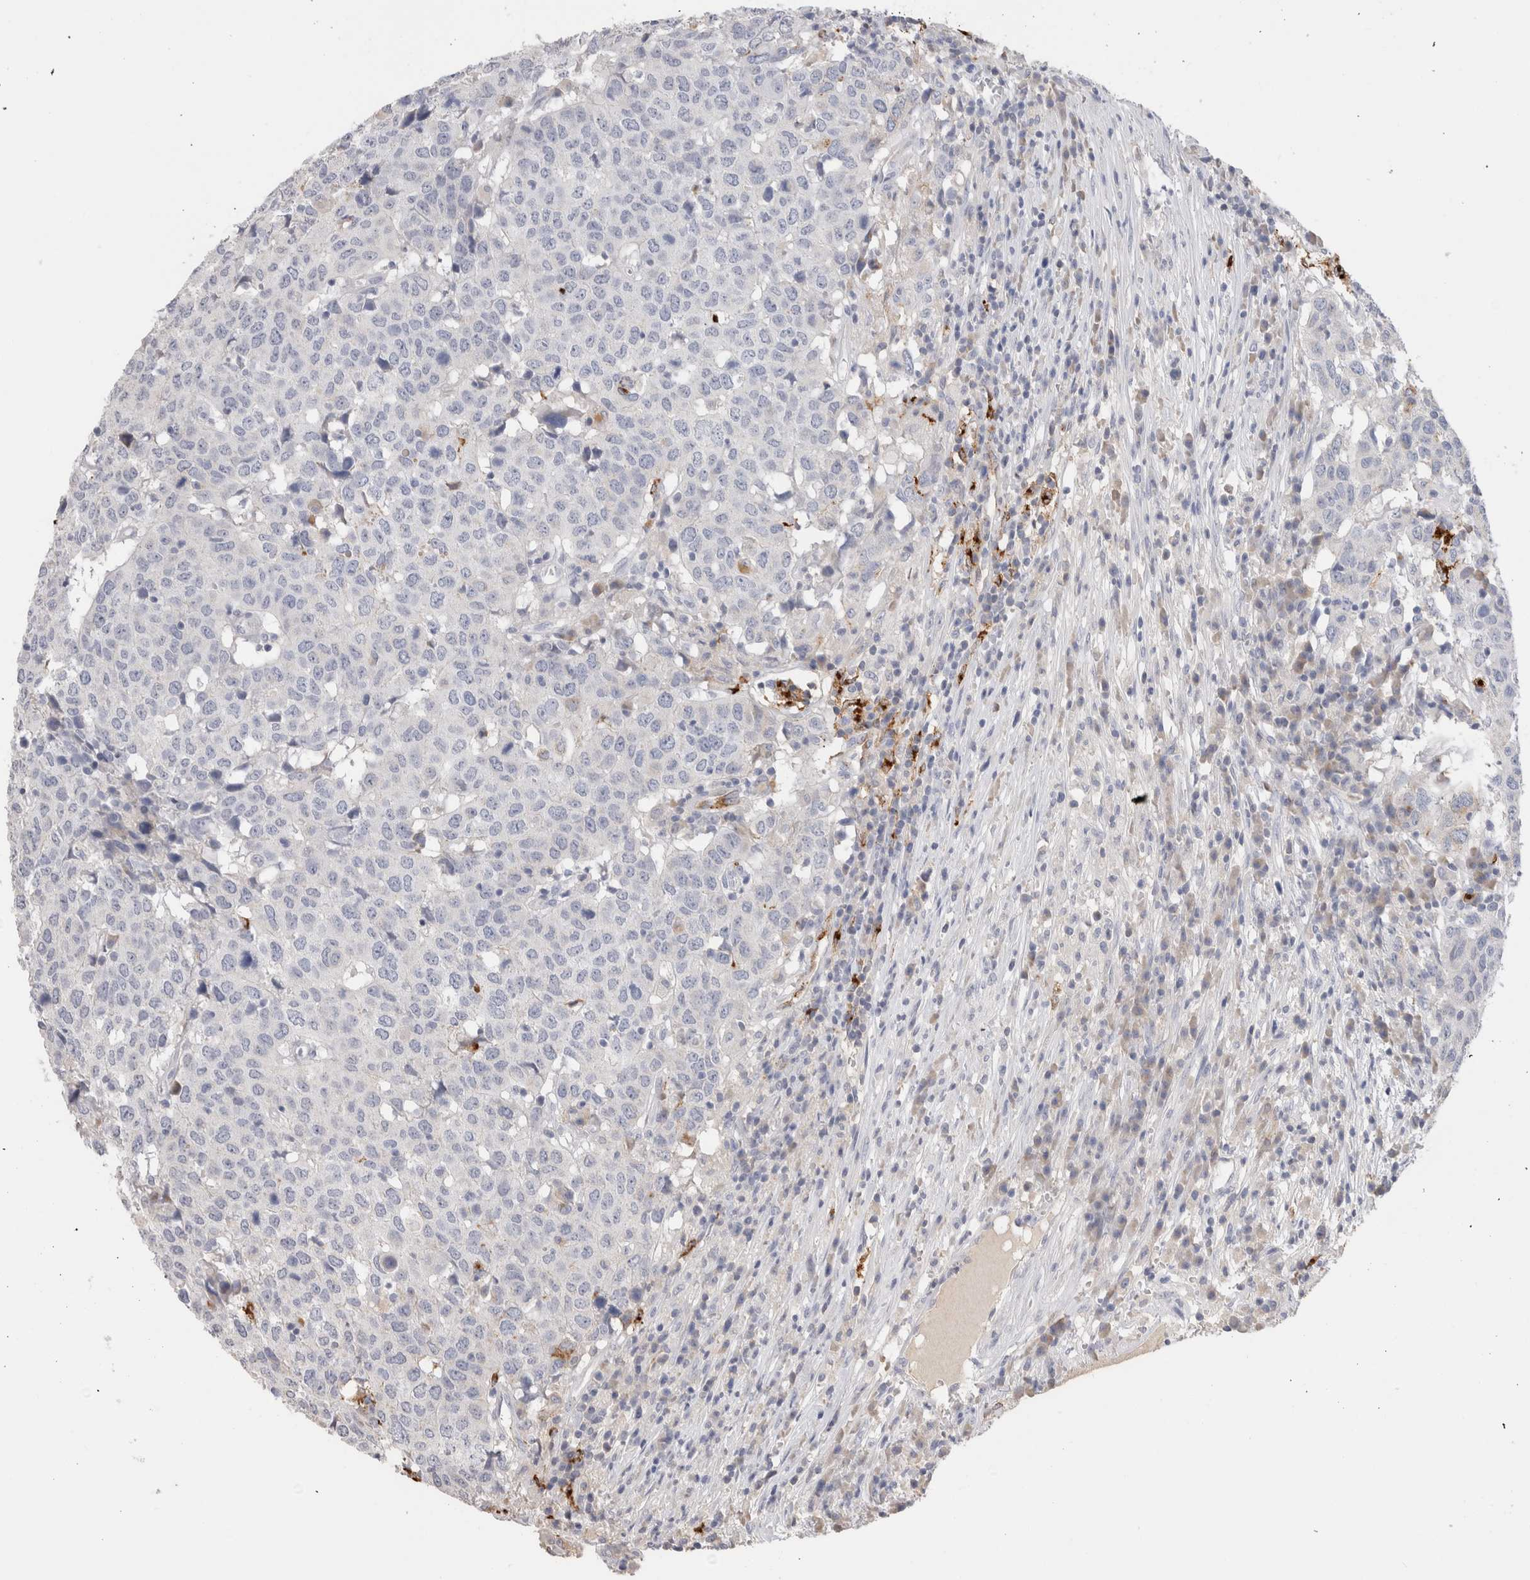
{"staining": {"intensity": "negative", "quantity": "none", "location": "none"}, "tissue": "head and neck cancer", "cell_type": "Tumor cells", "image_type": "cancer", "snomed": [{"axis": "morphology", "description": "Squamous cell carcinoma, NOS"}, {"axis": "topography", "description": "Head-Neck"}], "caption": "Immunohistochemistry (IHC) photomicrograph of human squamous cell carcinoma (head and neck) stained for a protein (brown), which demonstrates no positivity in tumor cells.", "gene": "LAMP3", "patient": {"sex": "male", "age": 66}}